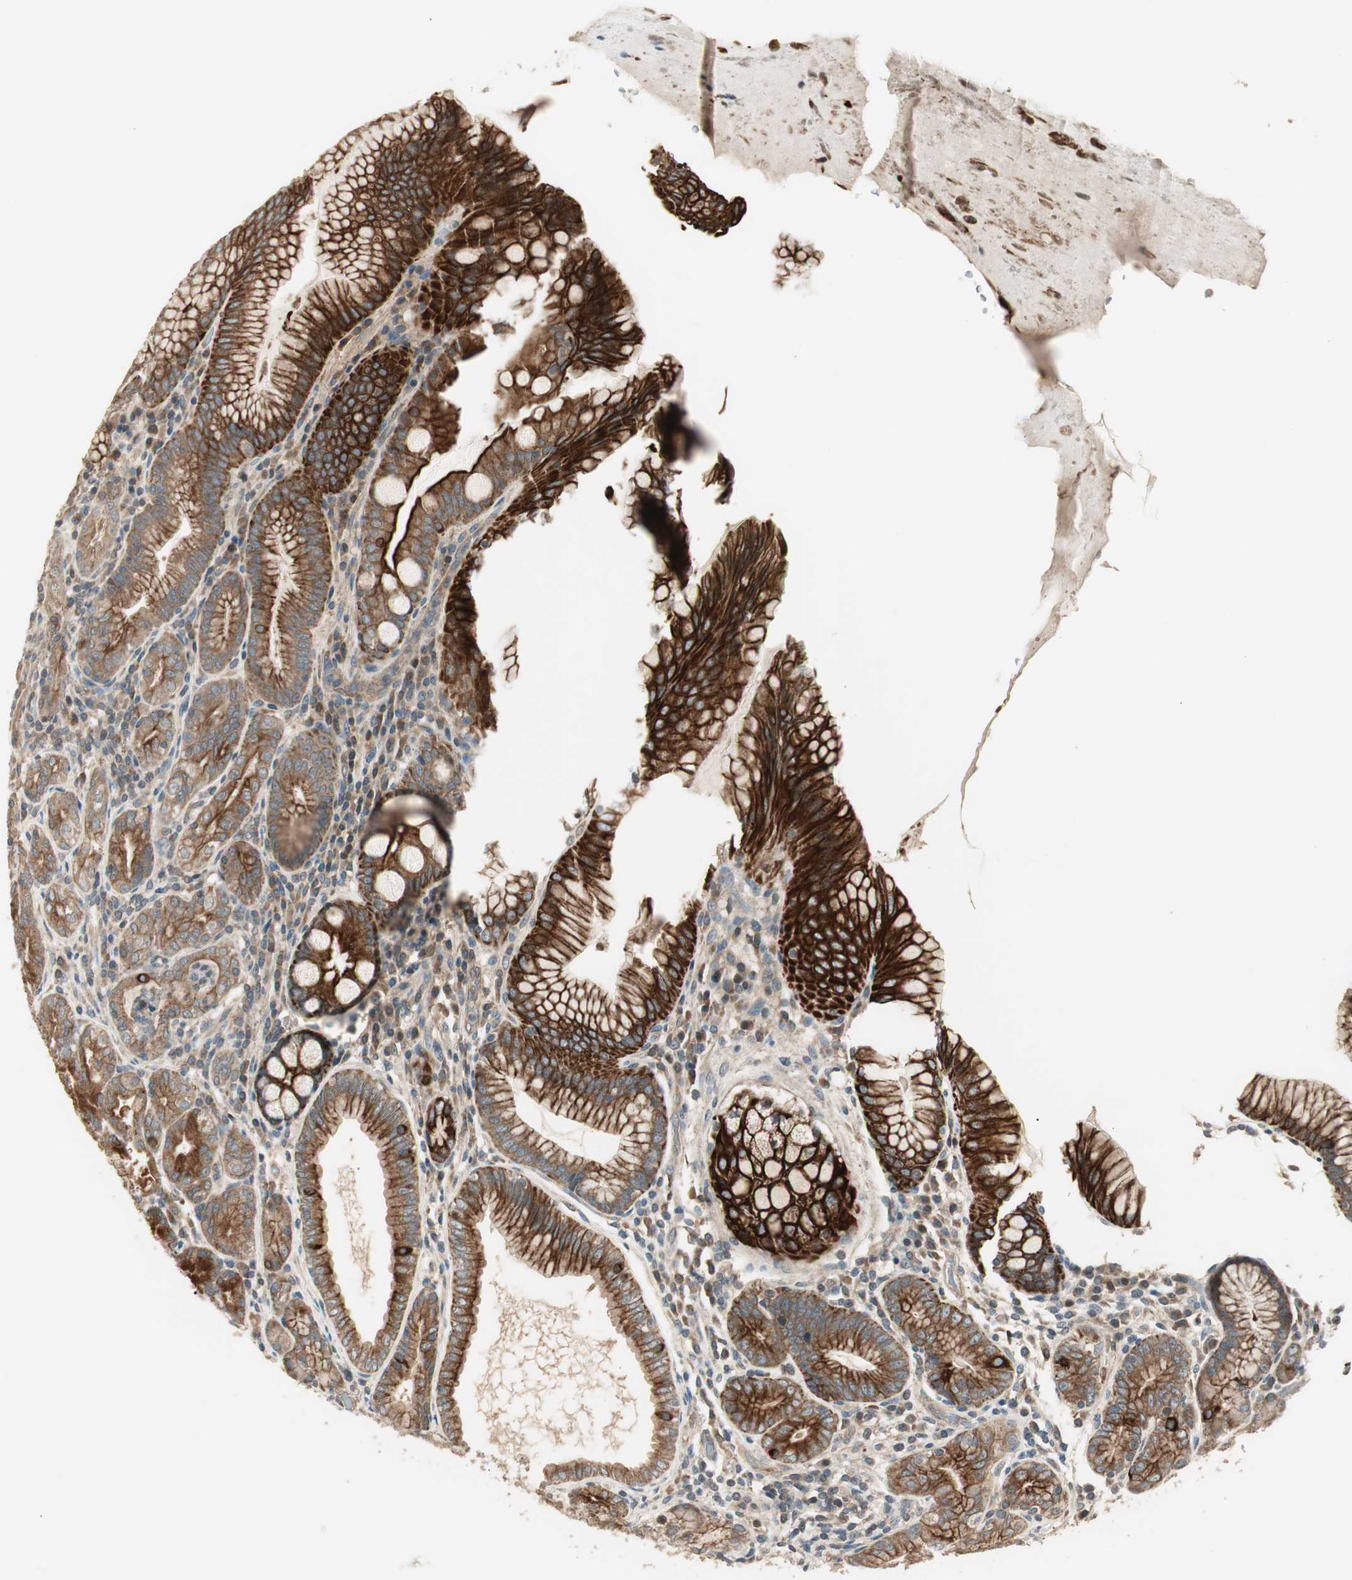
{"staining": {"intensity": "strong", "quantity": ">75%", "location": "cytoplasmic/membranous"}, "tissue": "stomach", "cell_type": "Glandular cells", "image_type": "normal", "snomed": [{"axis": "morphology", "description": "Normal tissue, NOS"}, {"axis": "topography", "description": "Stomach, lower"}], "caption": "Protein staining reveals strong cytoplasmic/membranous positivity in approximately >75% of glandular cells in unremarkable stomach.", "gene": "PFDN5", "patient": {"sex": "female", "age": 76}}